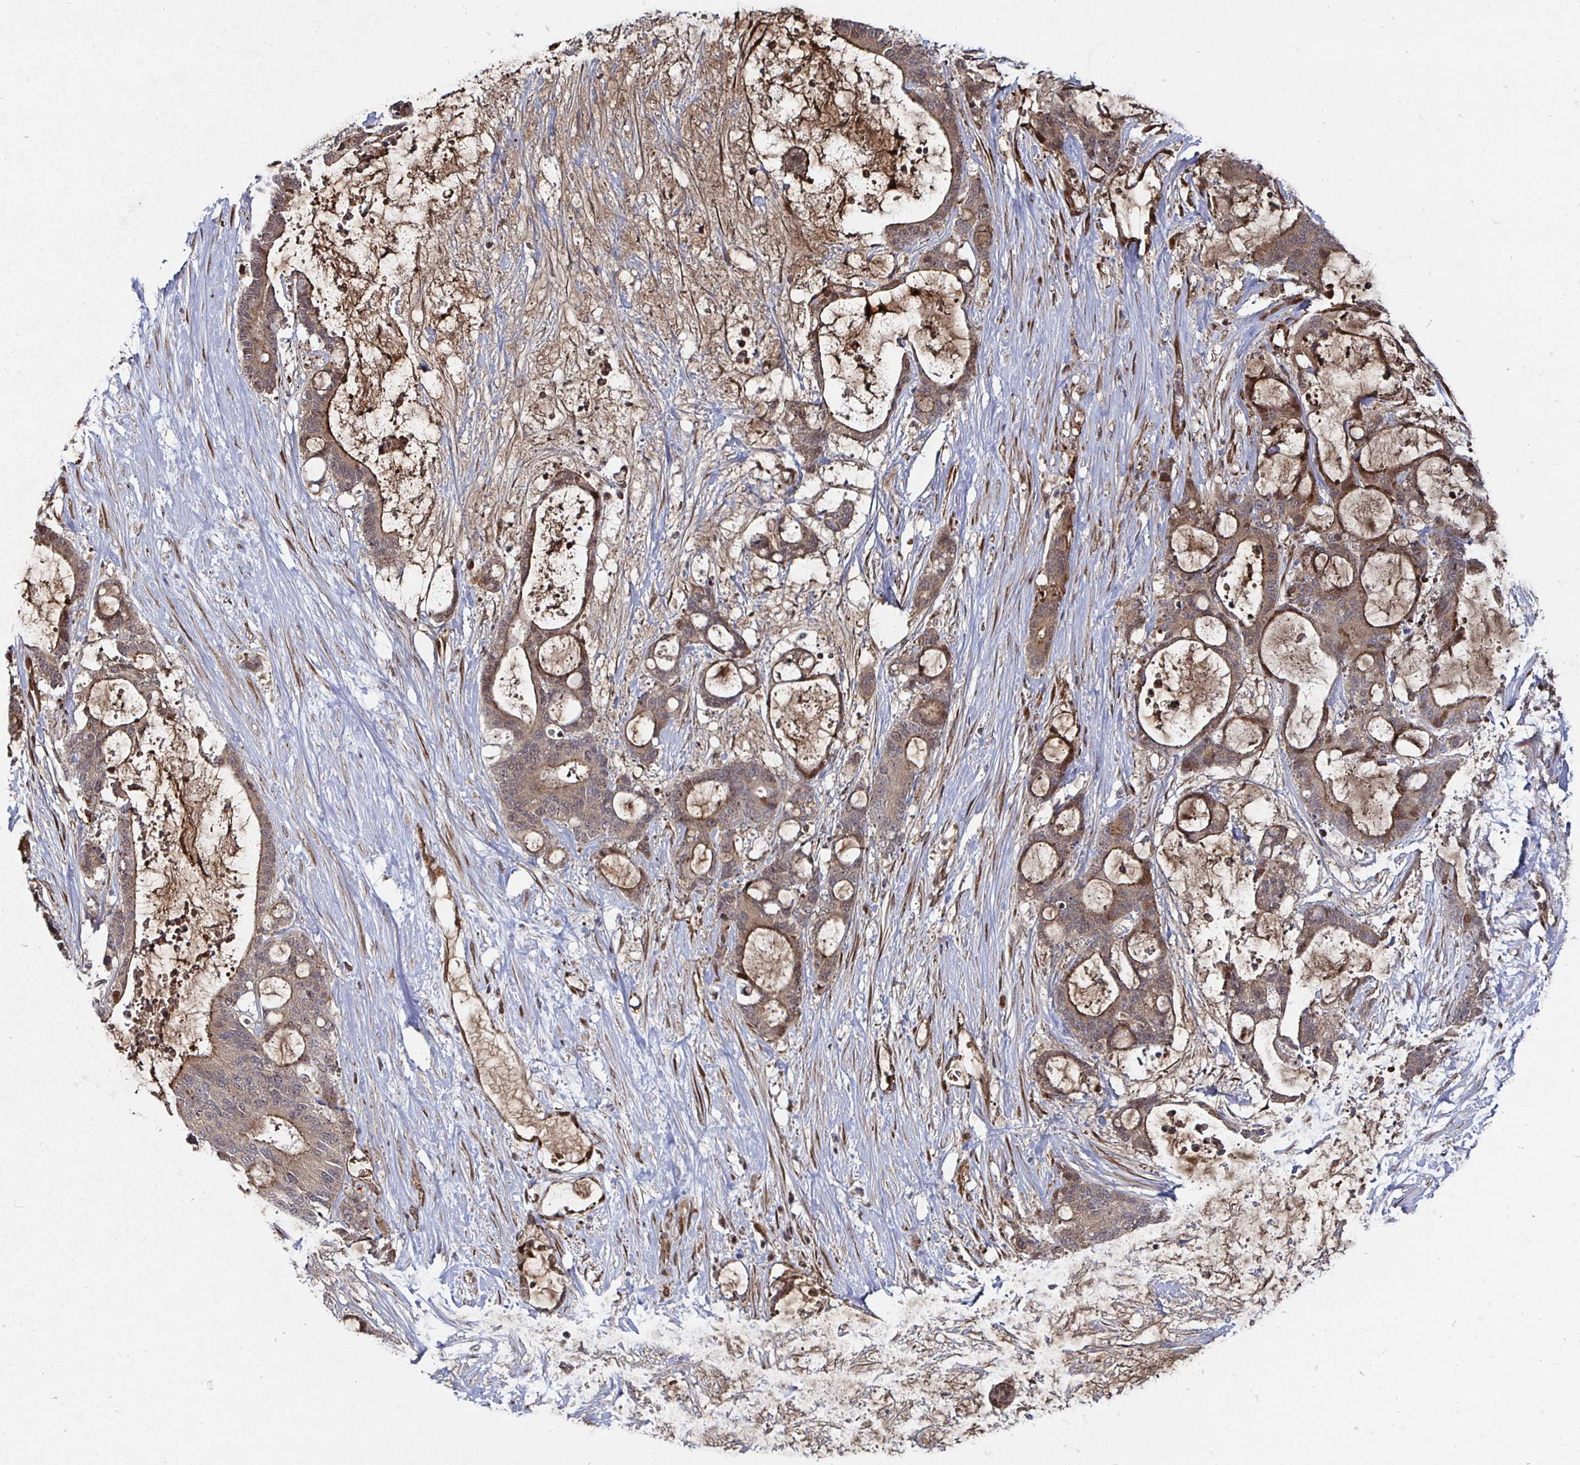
{"staining": {"intensity": "moderate", "quantity": "25%-75%", "location": "cytoplasmic/membranous"}, "tissue": "liver cancer", "cell_type": "Tumor cells", "image_type": "cancer", "snomed": [{"axis": "morphology", "description": "Normal tissue, NOS"}, {"axis": "morphology", "description": "Cholangiocarcinoma"}, {"axis": "topography", "description": "Liver"}, {"axis": "topography", "description": "Peripheral nerve tissue"}], "caption": "This is an image of immunohistochemistry (IHC) staining of liver cancer (cholangiocarcinoma), which shows moderate staining in the cytoplasmic/membranous of tumor cells.", "gene": "TBKBP1", "patient": {"sex": "female", "age": 73}}